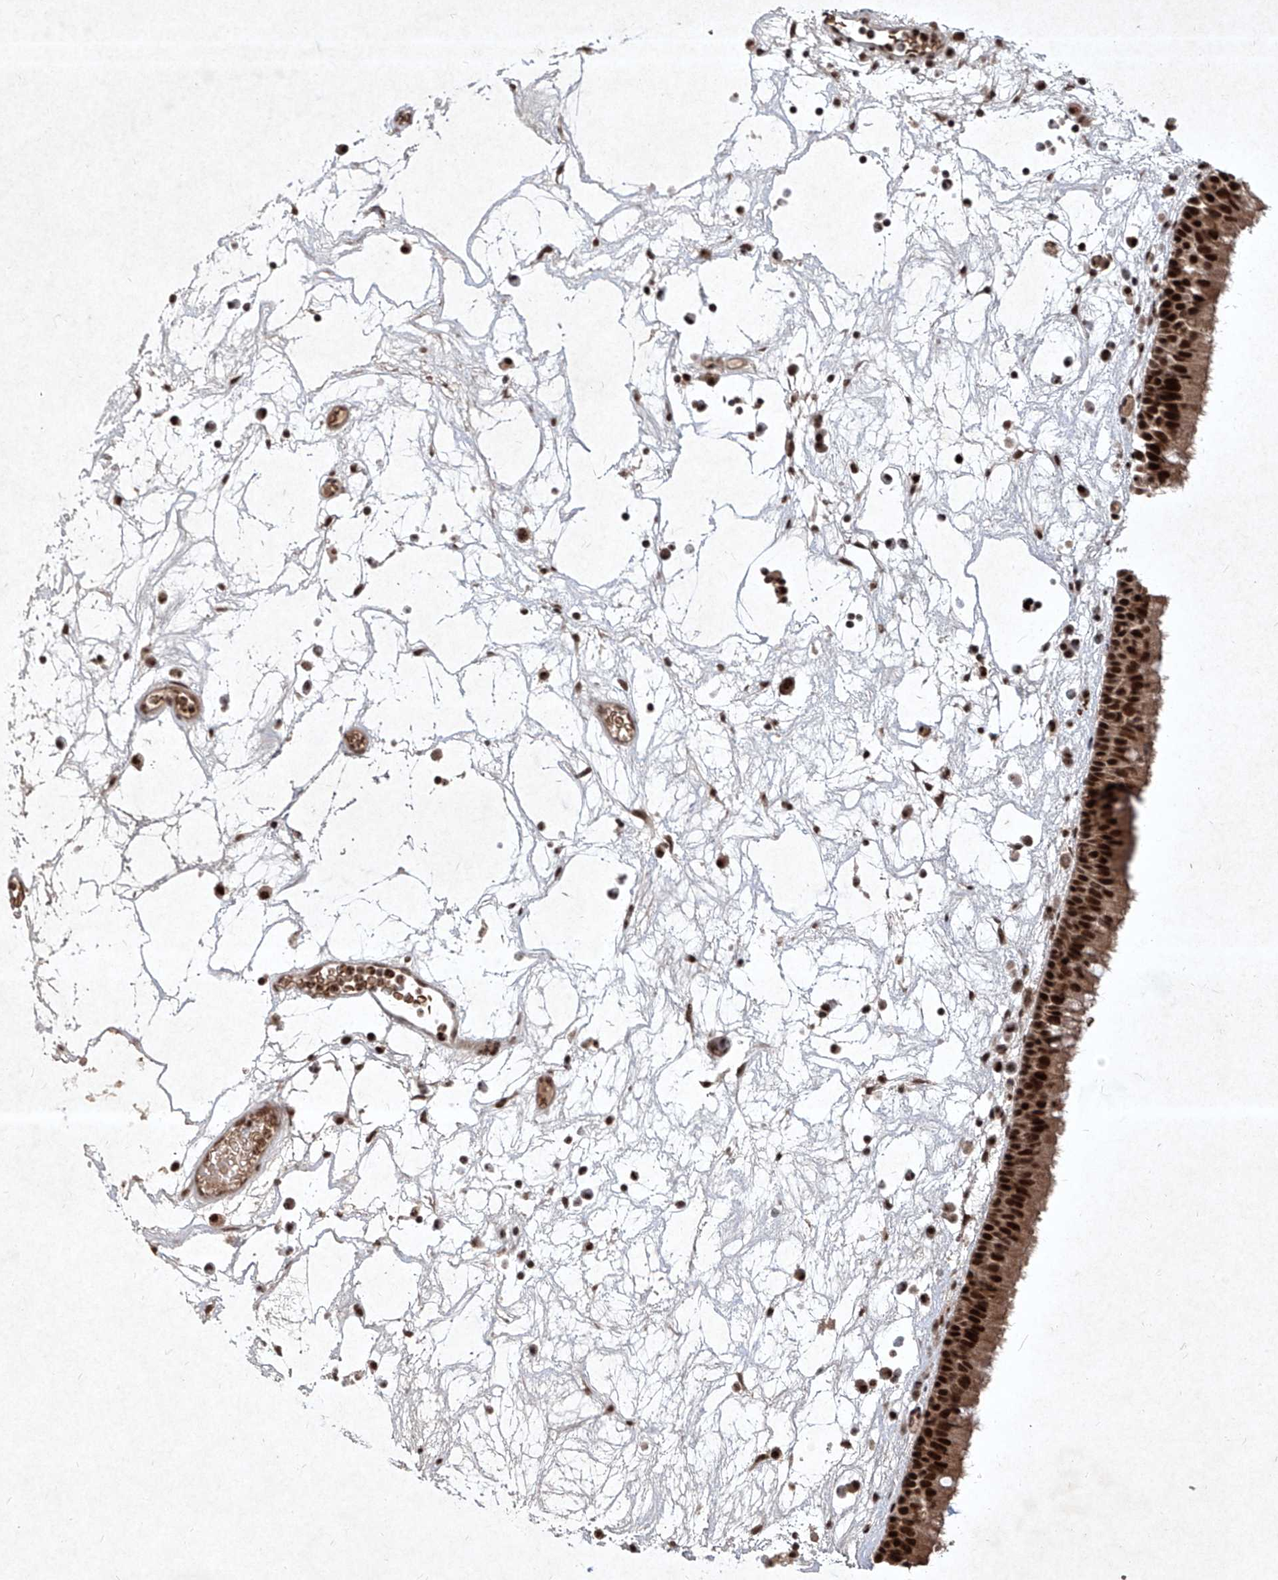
{"staining": {"intensity": "strong", "quantity": ">75%", "location": "cytoplasmic/membranous,nuclear"}, "tissue": "nasopharynx", "cell_type": "Respiratory epithelial cells", "image_type": "normal", "snomed": [{"axis": "morphology", "description": "Normal tissue, NOS"}, {"axis": "morphology", "description": "Inflammation, NOS"}, {"axis": "morphology", "description": "Malignant melanoma, Metastatic site"}, {"axis": "topography", "description": "Nasopharynx"}], "caption": "High-magnification brightfield microscopy of unremarkable nasopharynx stained with DAB (brown) and counterstained with hematoxylin (blue). respiratory epithelial cells exhibit strong cytoplasmic/membranous,nuclear expression is identified in about>75% of cells. (DAB (3,3'-diaminobenzidine) IHC with brightfield microscopy, high magnification).", "gene": "IRF2", "patient": {"sex": "male", "age": 70}}